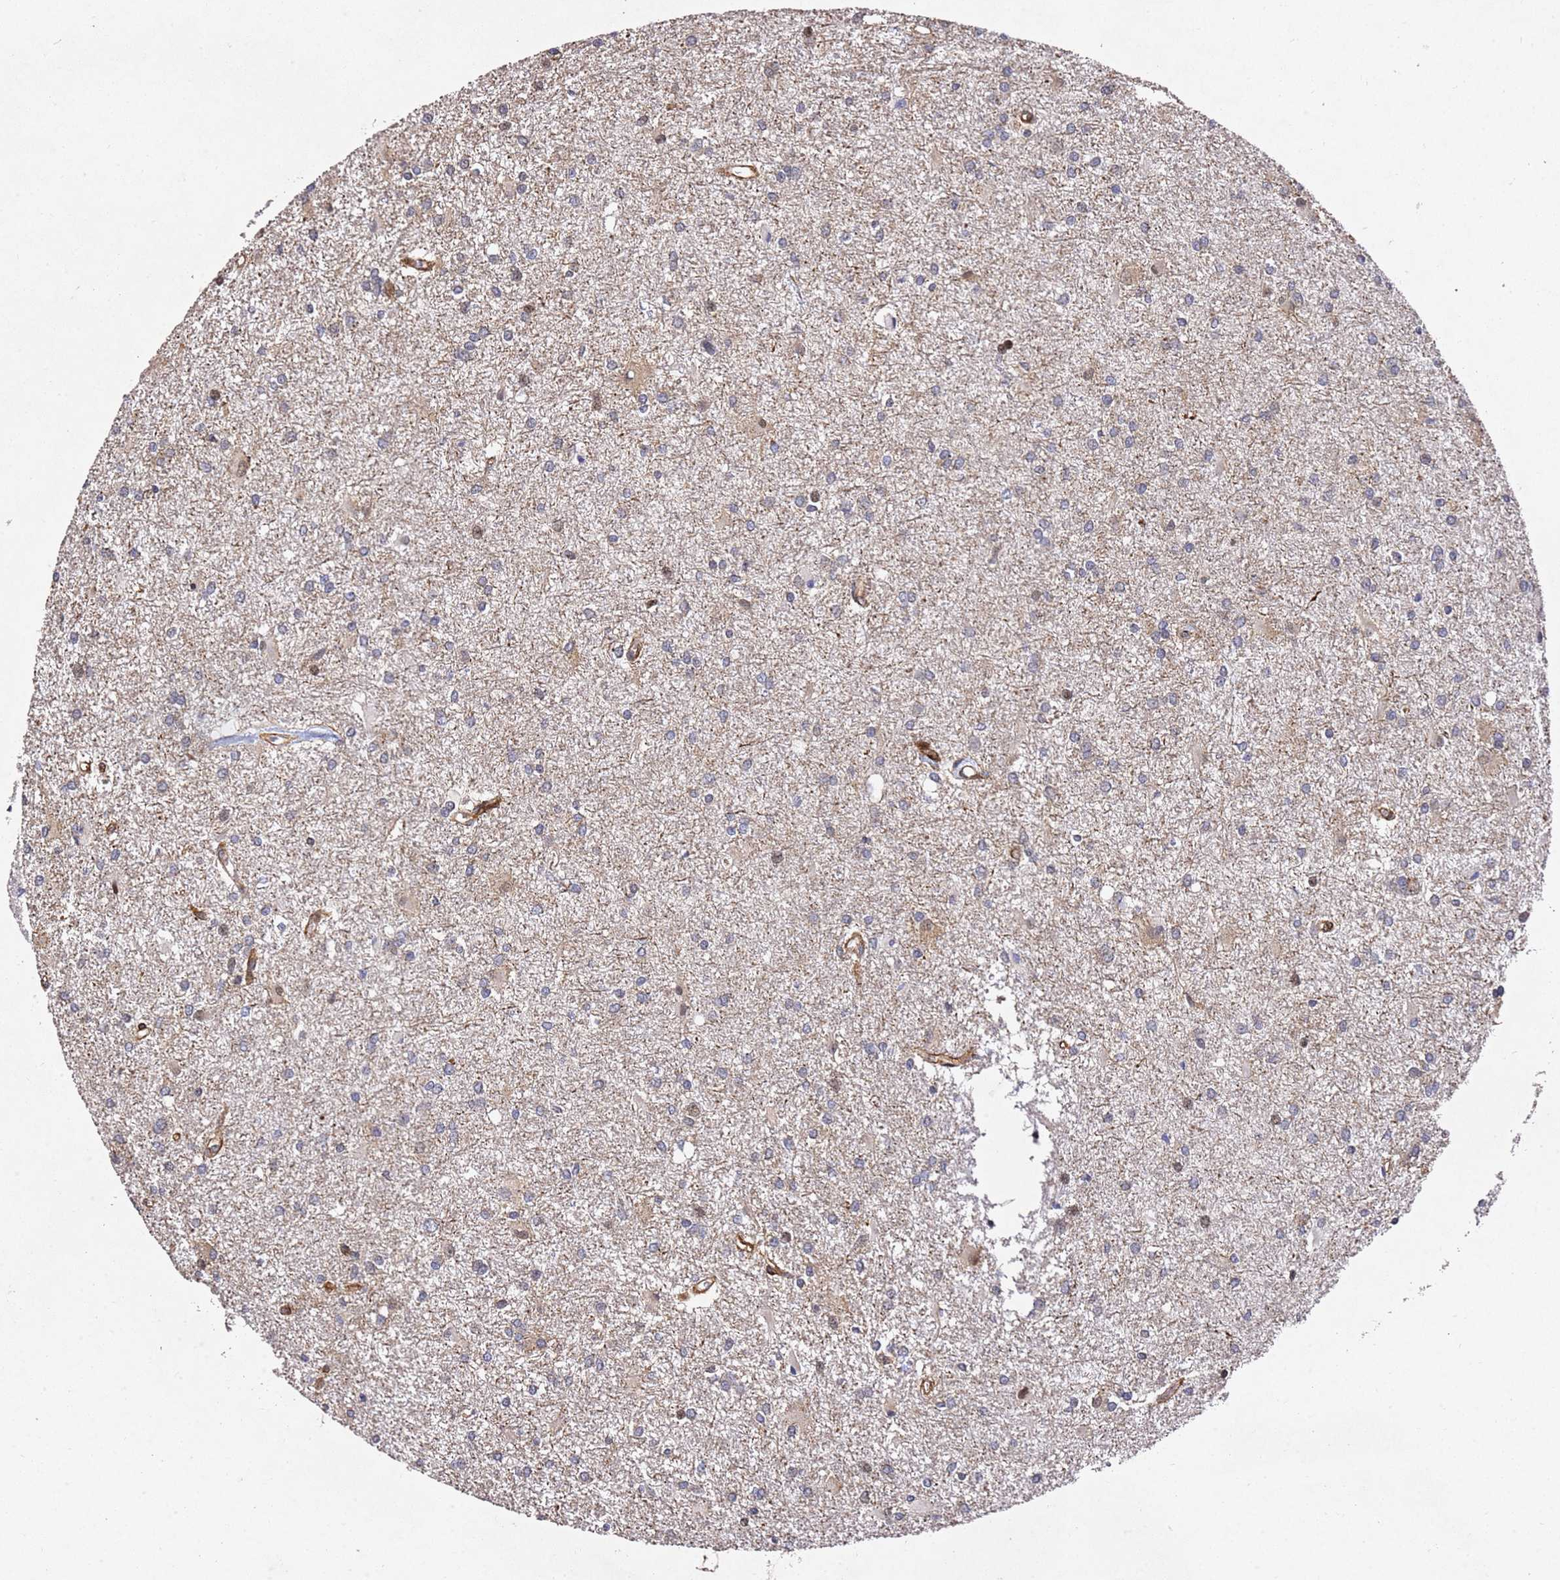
{"staining": {"intensity": "negative", "quantity": "none", "location": "none"}, "tissue": "glioma", "cell_type": "Tumor cells", "image_type": "cancer", "snomed": [{"axis": "morphology", "description": "Glioma, malignant, High grade"}, {"axis": "topography", "description": "Brain"}], "caption": "Immunohistochemical staining of human high-grade glioma (malignant) displays no significant positivity in tumor cells. The staining is performed using DAB (3,3'-diaminobenzidine) brown chromogen with nuclei counter-stained in using hematoxylin.", "gene": "ZNF296", "patient": {"sex": "female", "age": 50}}